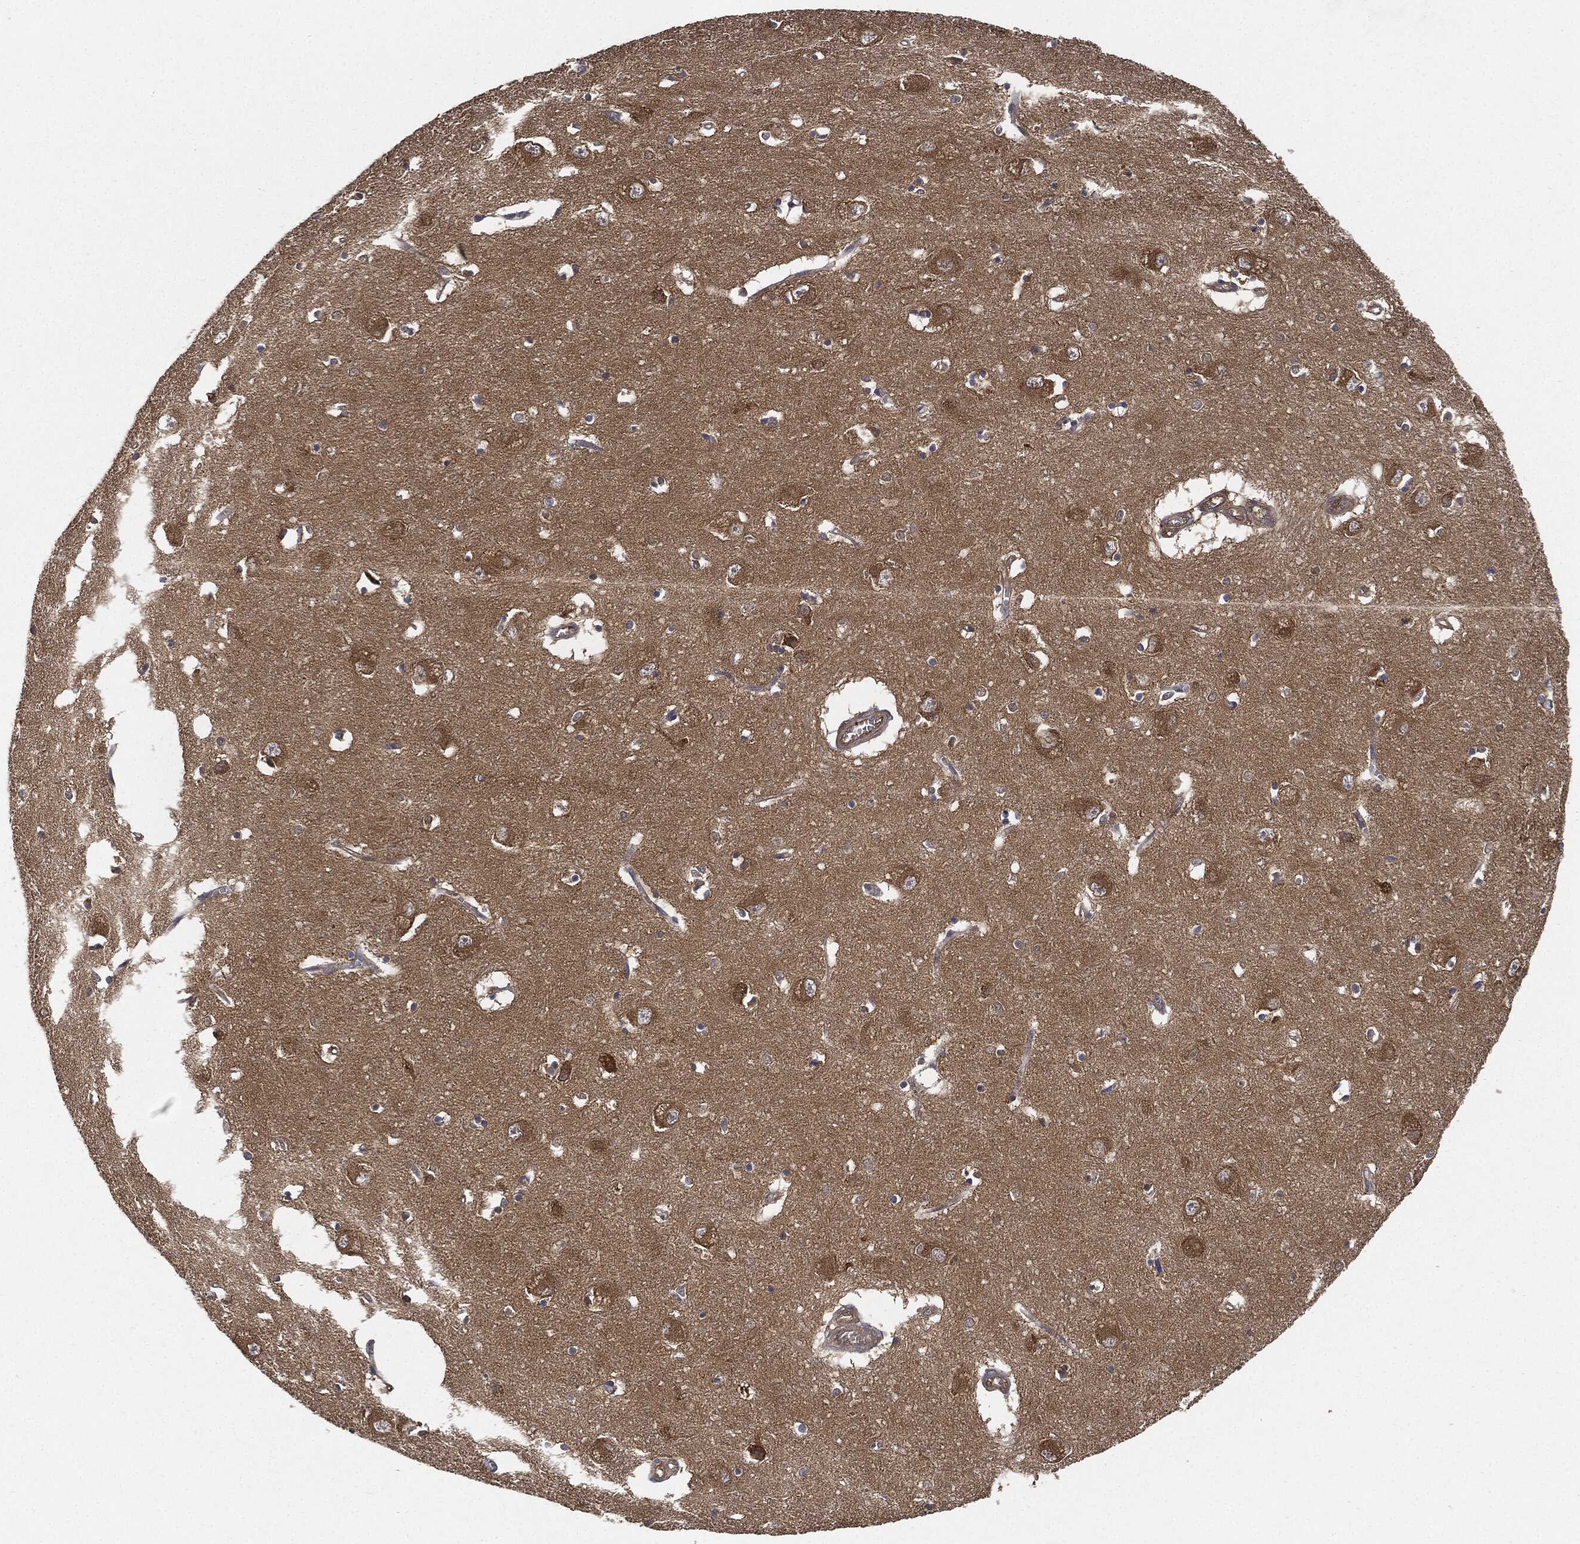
{"staining": {"intensity": "negative", "quantity": "none", "location": "none"}, "tissue": "caudate", "cell_type": "Glial cells", "image_type": "normal", "snomed": [{"axis": "morphology", "description": "Normal tissue, NOS"}, {"axis": "topography", "description": "Lateral ventricle wall"}], "caption": "This is an immunohistochemistry histopathology image of unremarkable caudate. There is no positivity in glial cells.", "gene": "BRAF", "patient": {"sex": "male", "age": 54}}